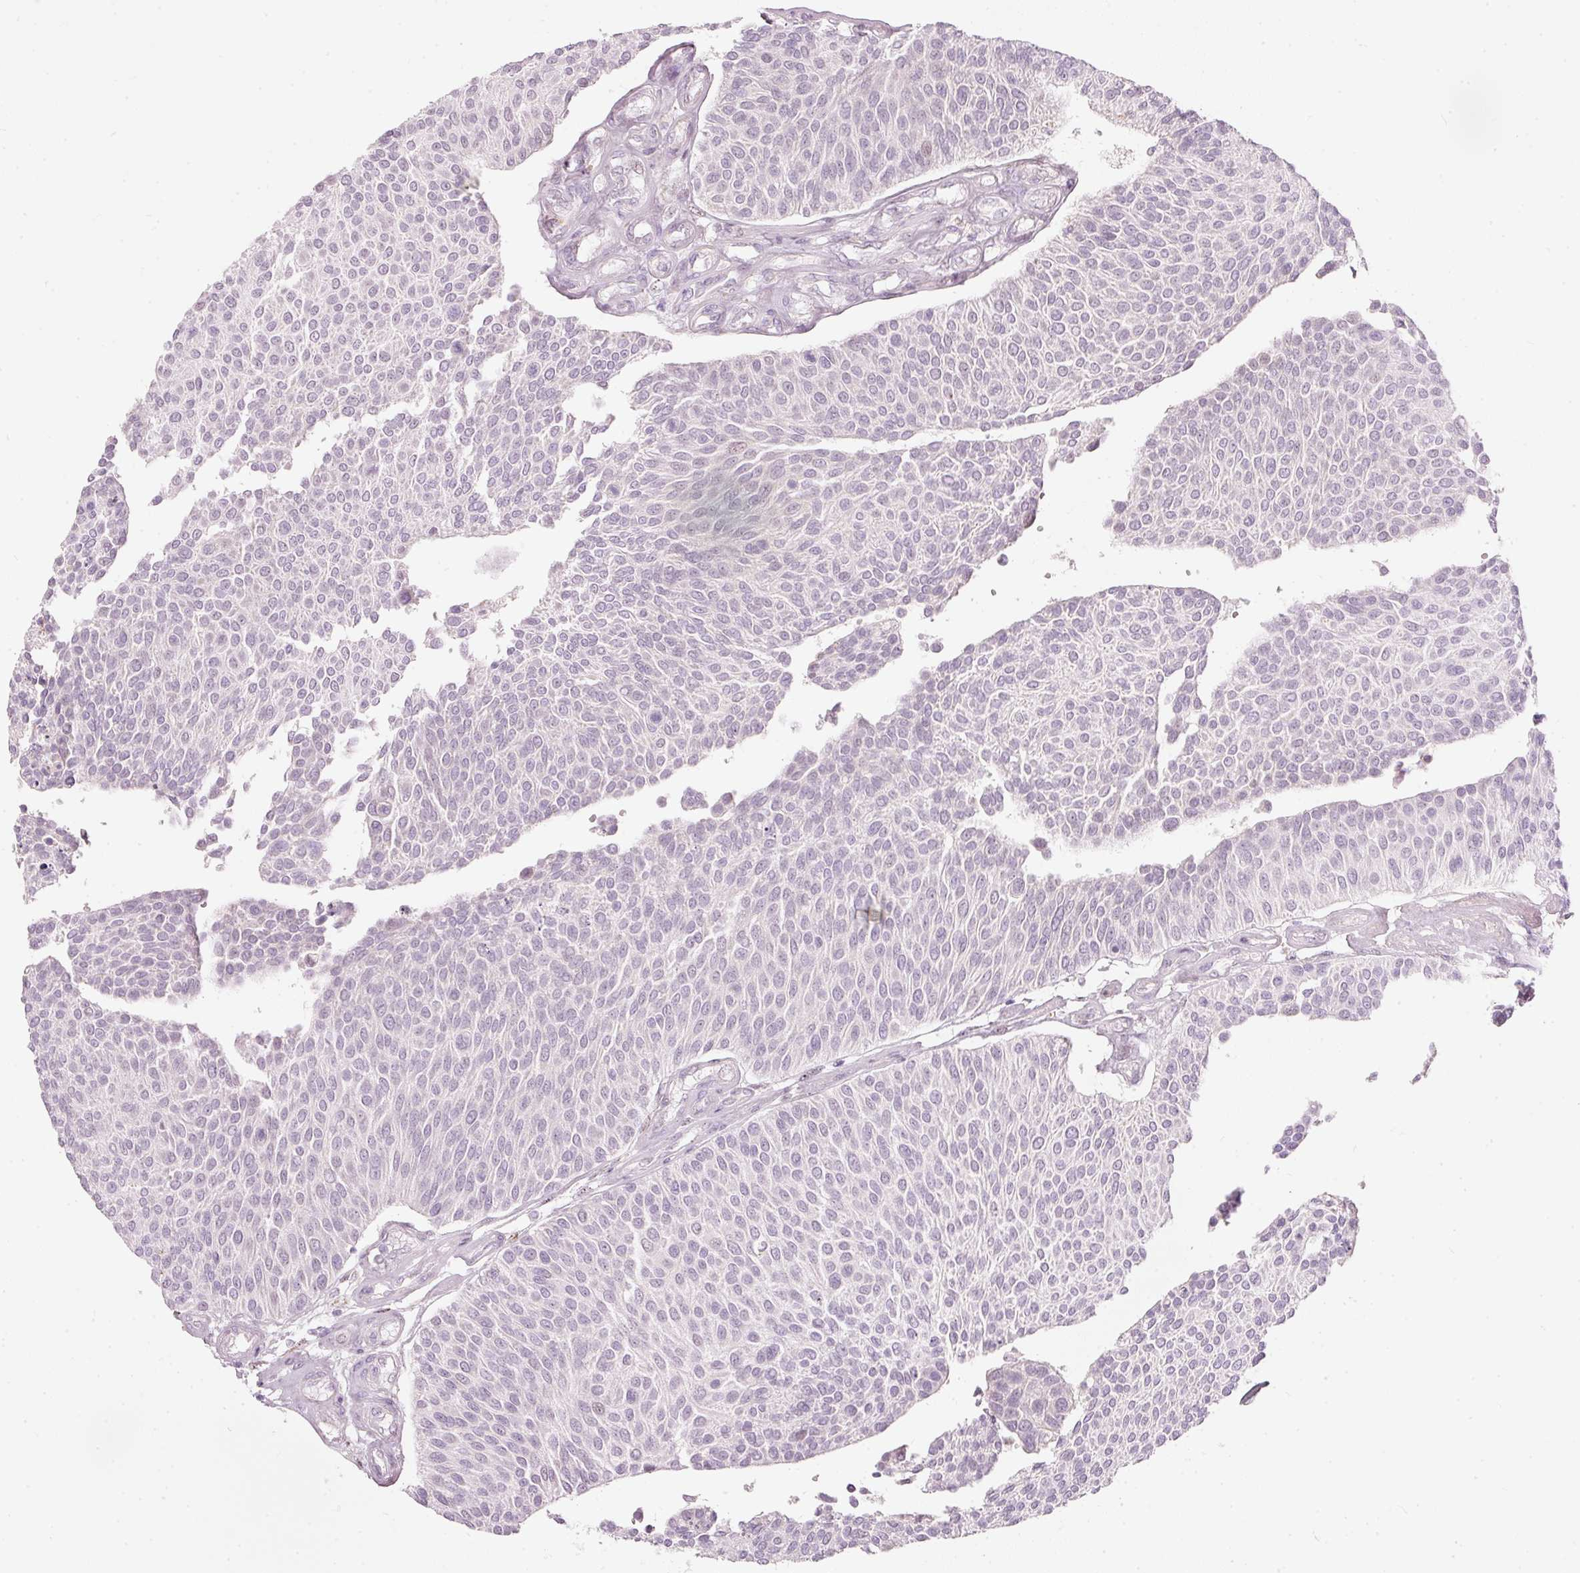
{"staining": {"intensity": "negative", "quantity": "none", "location": "none"}, "tissue": "urothelial cancer", "cell_type": "Tumor cells", "image_type": "cancer", "snomed": [{"axis": "morphology", "description": "Urothelial carcinoma, NOS"}, {"axis": "topography", "description": "Urinary bladder"}], "caption": "Histopathology image shows no protein positivity in tumor cells of transitional cell carcinoma tissue.", "gene": "RNF39", "patient": {"sex": "male", "age": 55}}